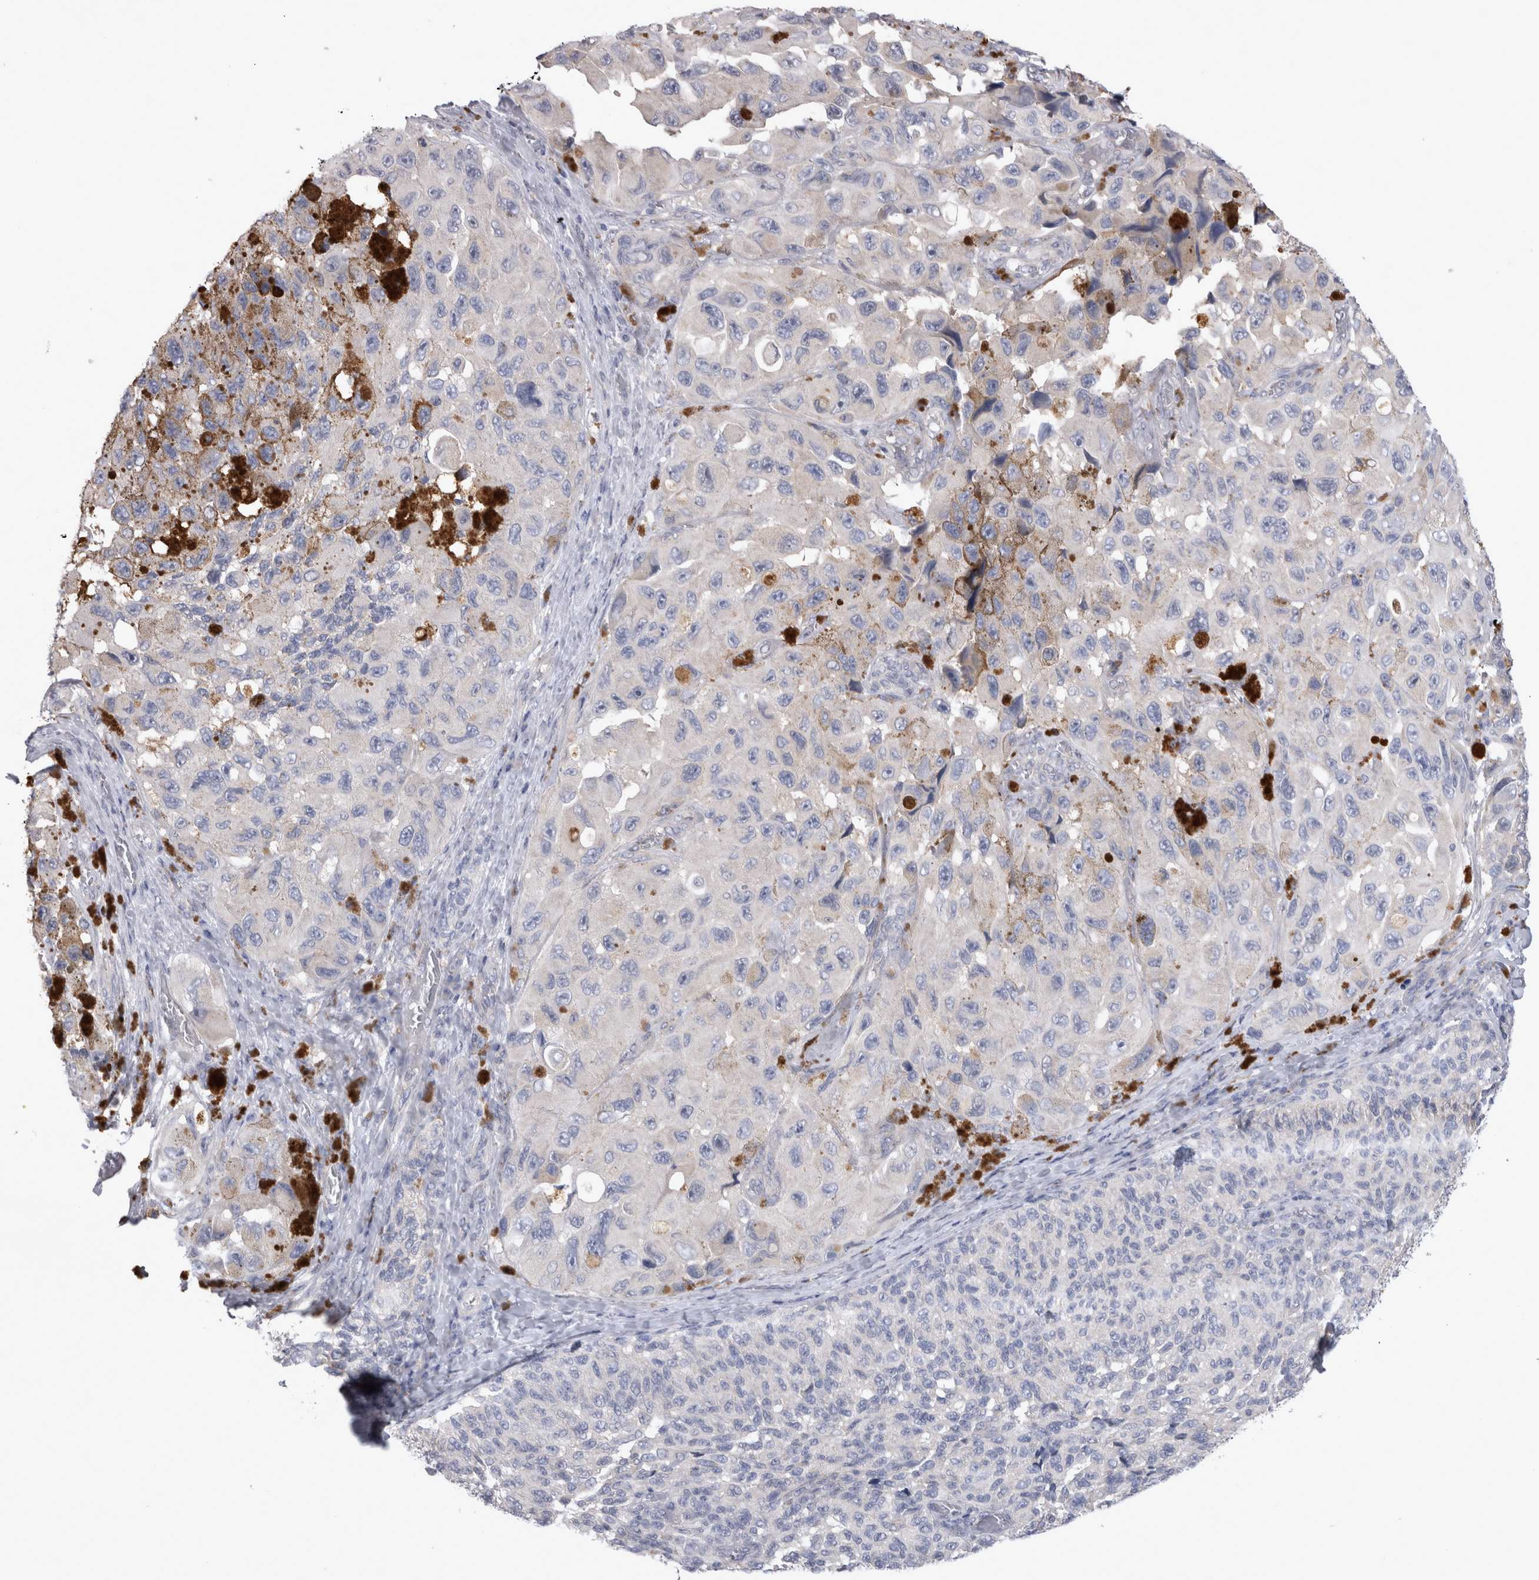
{"staining": {"intensity": "negative", "quantity": "none", "location": "none"}, "tissue": "melanoma", "cell_type": "Tumor cells", "image_type": "cancer", "snomed": [{"axis": "morphology", "description": "Malignant melanoma, NOS"}, {"axis": "topography", "description": "Skin"}], "caption": "Tumor cells are negative for protein expression in human malignant melanoma.", "gene": "LRRC40", "patient": {"sex": "female", "age": 73}}